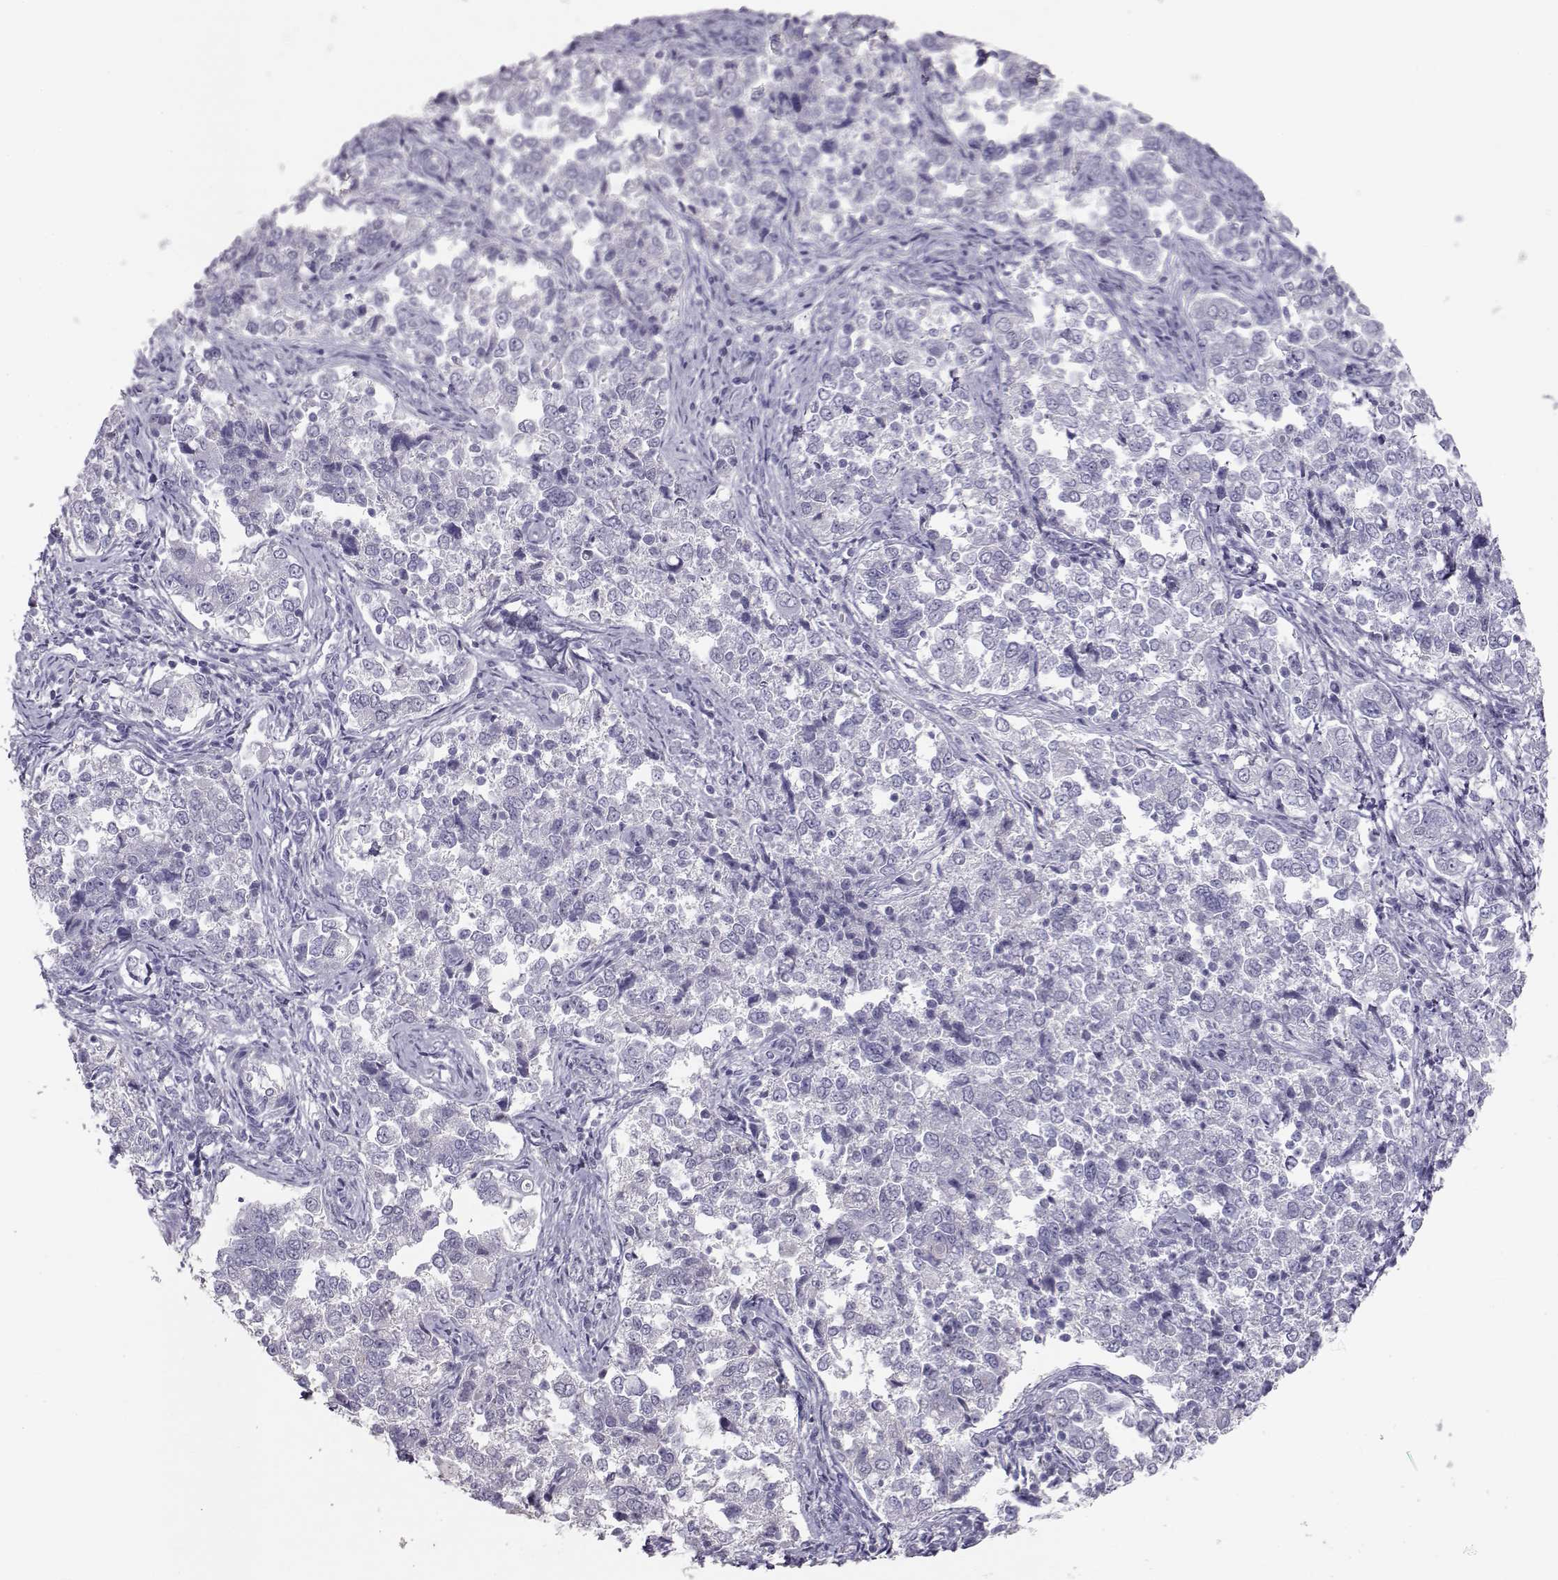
{"staining": {"intensity": "negative", "quantity": "none", "location": "none"}, "tissue": "endometrial cancer", "cell_type": "Tumor cells", "image_type": "cancer", "snomed": [{"axis": "morphology", "description": "Adenocarcinoma, NOS"}, {"axis": "topography", "description": "Endometrium"}], "caption": "This image is of endometrial cancer (adenocarcinoma) stained with immunohistochemistry to label a protein in brown with the nuclei are counter-stained blue. There is no positivity in tumor cells. The staining was performed using DAB (3,3'-diaminobenzidine) to visualize the protein expression in brown, while the nuclei were stained in blue with hematoxylin (Magnification: 20x).", "gene": "RD3", "patient": {"sex": "female", "age": 43}}